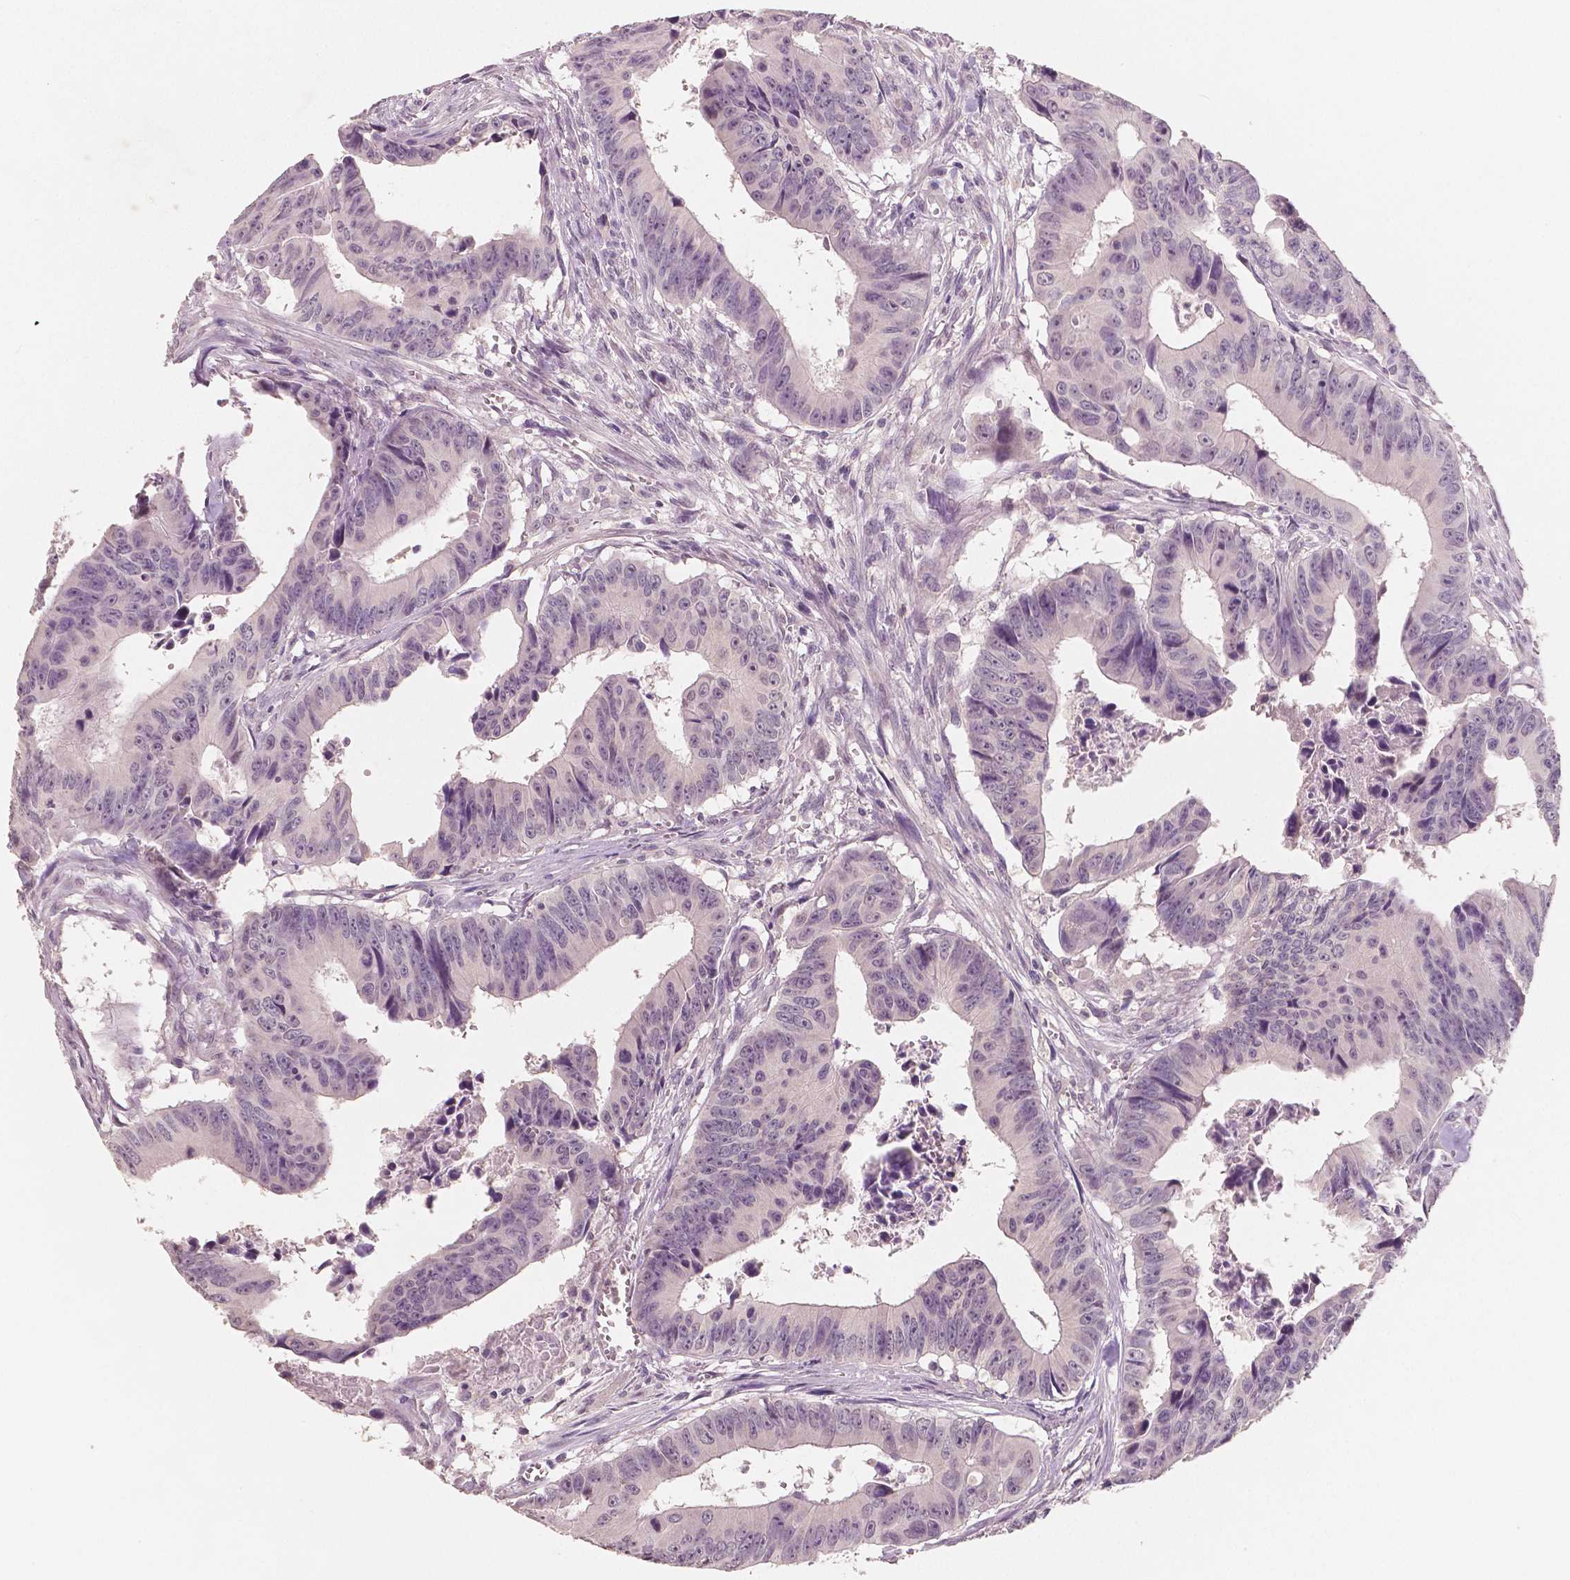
{"staining": {"intensity": "negative", "quantity": "none", "location": "none"}, "tissue": "colorectal cancer", "cell_type": "Tumor cells", "image_type": "cancer", "snomed": [{"axis": "morphology", "description": "Adenocarcinoma, NOS"}, {"axis": "topography", "description": "Colon"}], "caption": "Immunohistochemistry (IHC) image of neoplastic tissue: colorectal cancer stained with DAB displays no significant protein expression in tumor cells.", "gene": "RNASE7", "patient": {"sex": "female", "age": 87}}